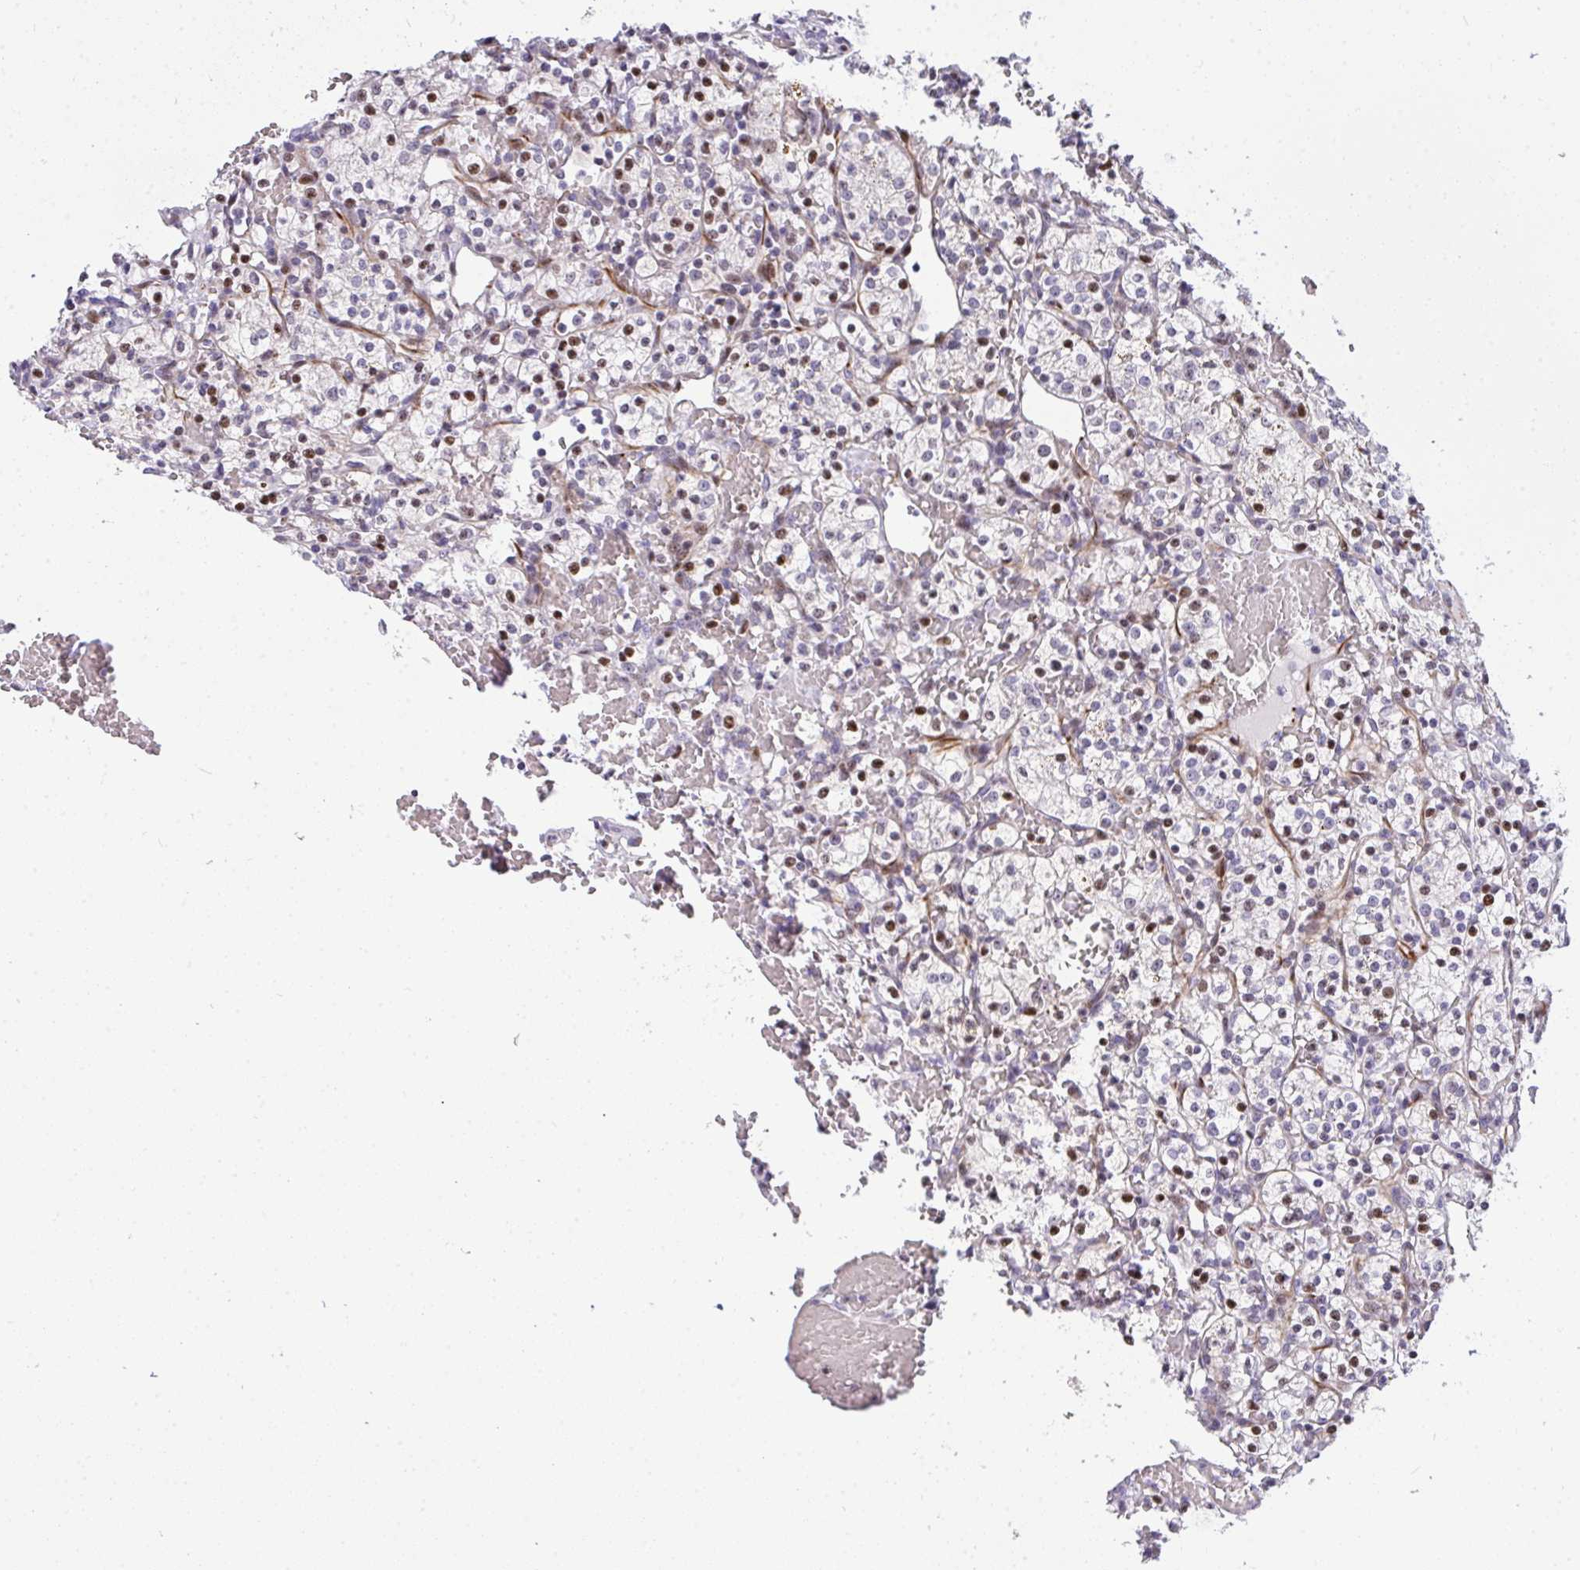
{"staining": {"intensity": "moderate", "quantity": "25%-75%", "location": "nuclear"}, "tissue": "renal cancer", "cell_type": "Tumor cells", "image_type": "cancer", "snomed": [{"axis": "morphology", "description": "Adenocarcinoma, NOS"}, {"axis": "topography", "description": "Kidney"}], "caption": "Renal adenocarcinoma stained with a protein marker shows moderate staining in tumor cells.", "gene": "PLPPR3", "patient": {"sex": "female", "age": 60}}